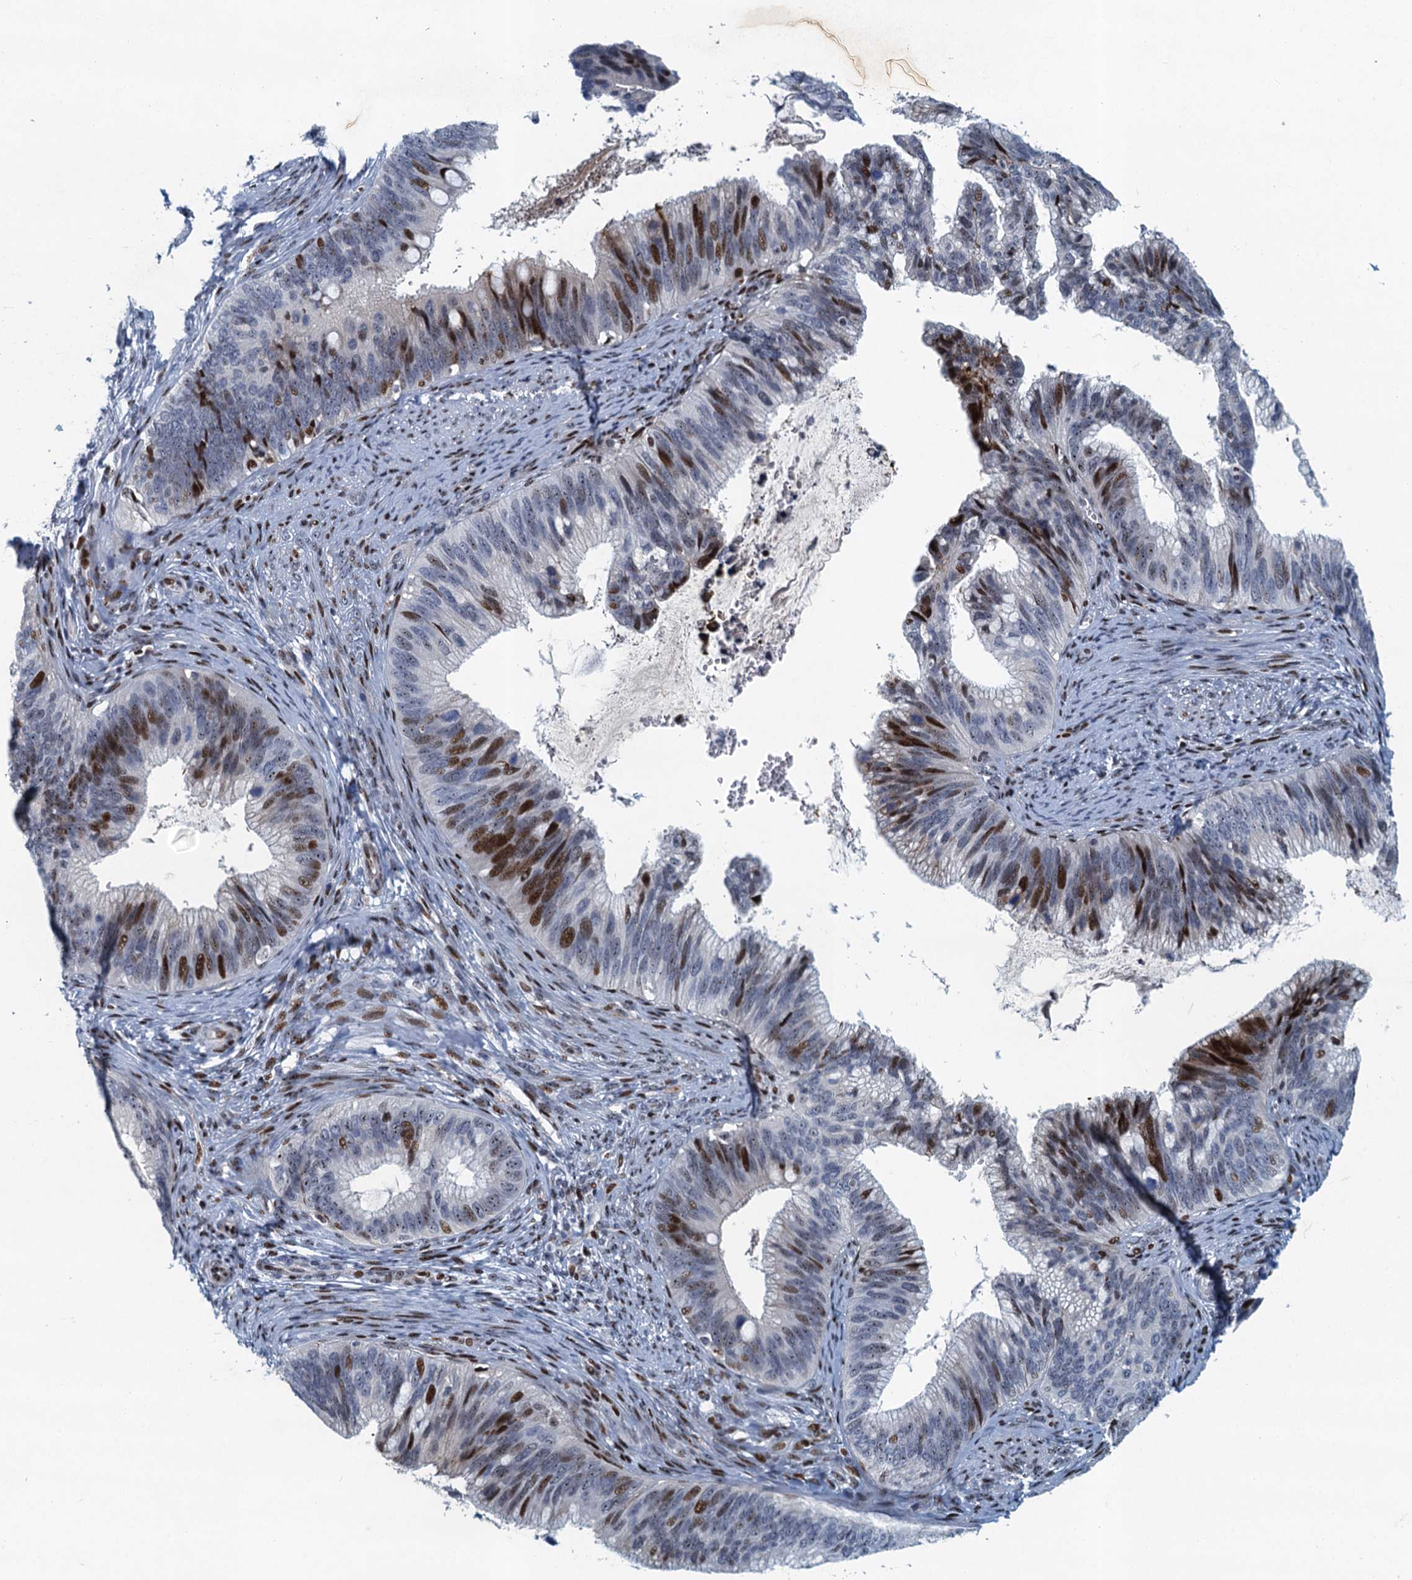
{"staining": {"intensity": "strong", "quantity": "25%-75%", "location": "nuclear"}, "tissue": "cervical cancer", "cell_type": "Tumor cells", "image_type": "cancer", "snomed": [{"axis": "morphology", "description": "Adenocarcinoma, NOS"}, {"axis": "topography", "description": "Cervix"}], "caption": "Immunohistochemical staining of human cervical adenocarcinoma shows strong nuclear protein expression in approximately 25%-75% of tumor cells.", "gene": "ANKRD13D", "patient": {"sex": "female", "age": 42}}